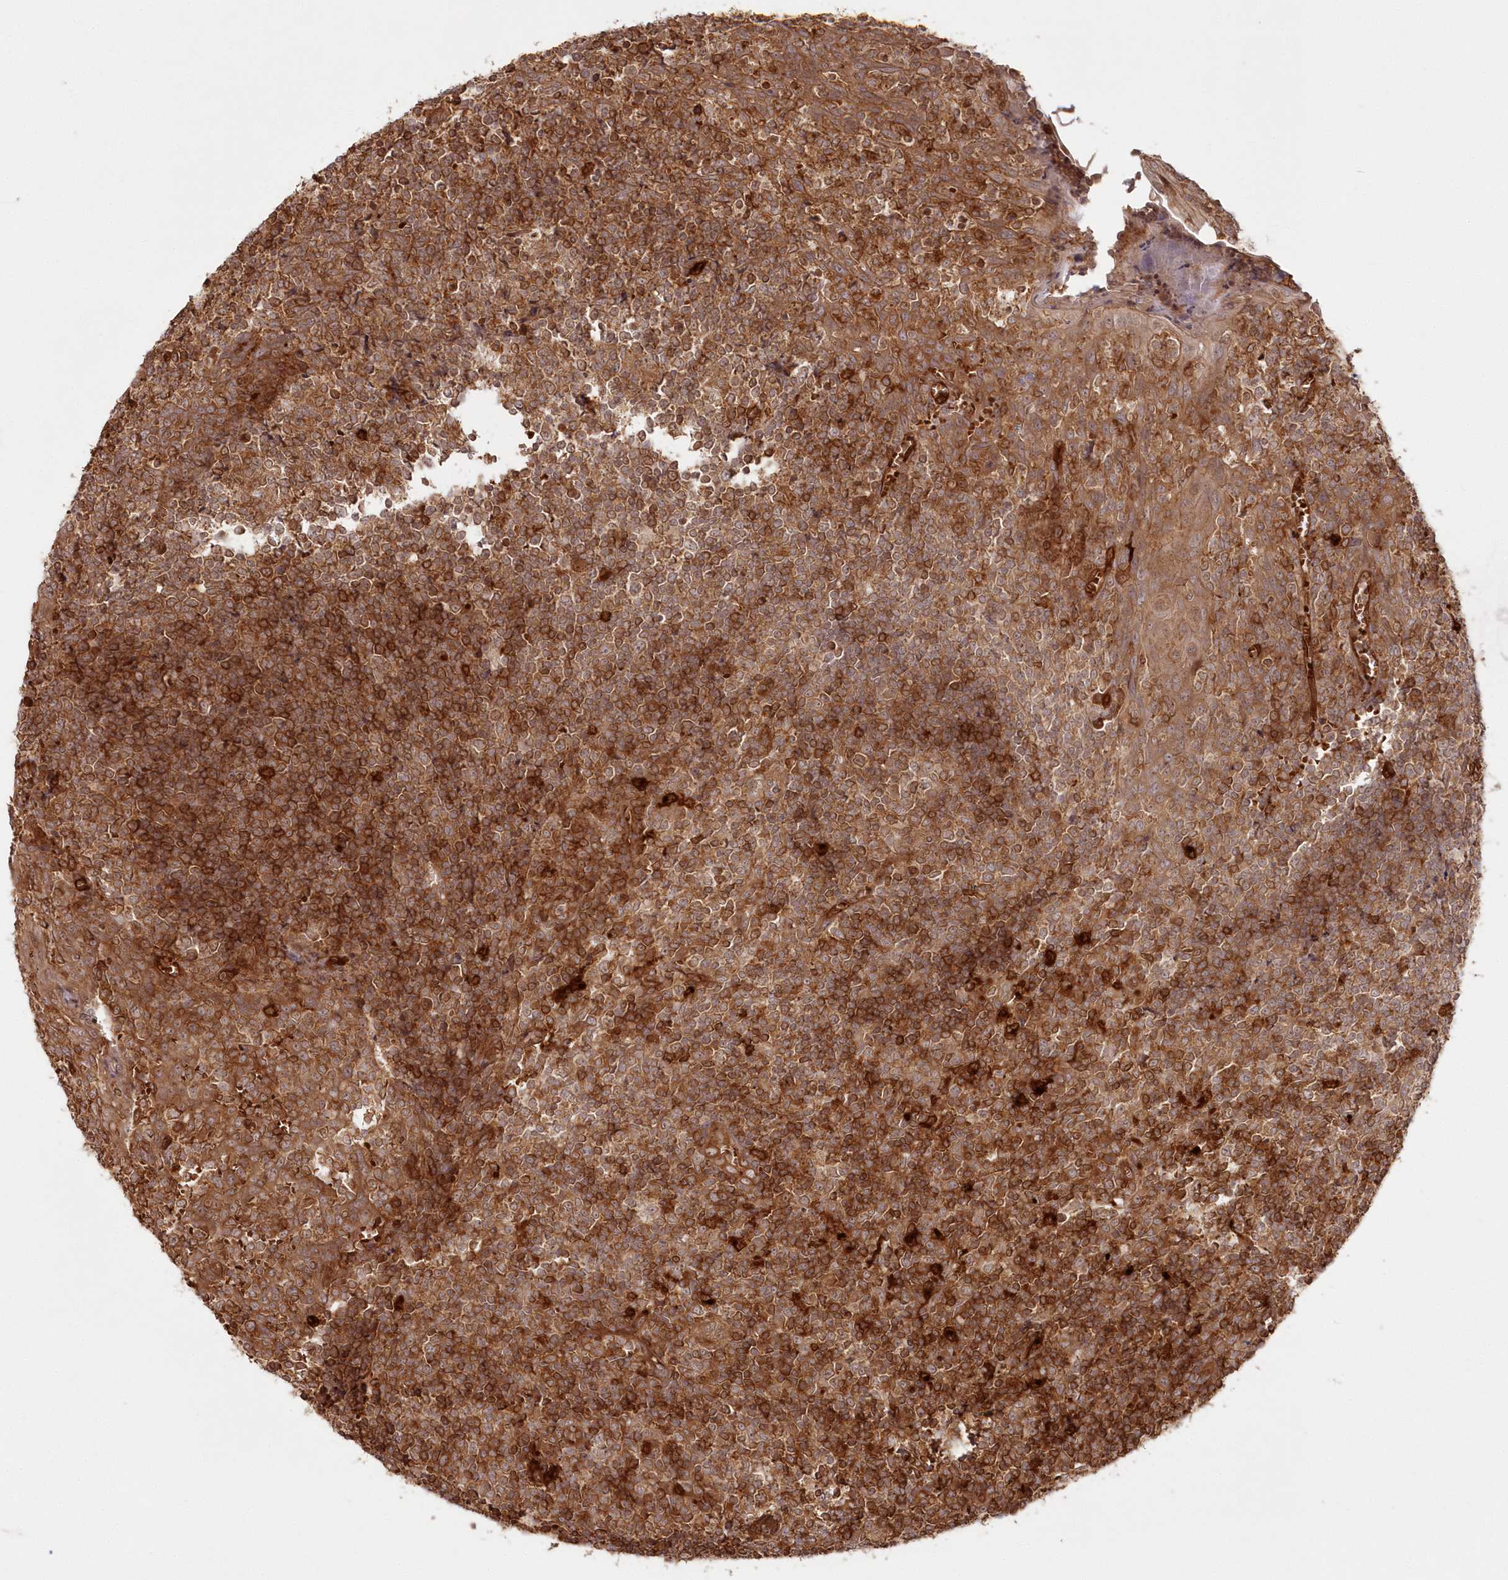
{"staining": {"intensity": "moderate", "quantity": ">75%", "location": "cytoplasmic/membranous"}, "tissue": "tonsil", "cell_type": "Germinal center cells", "image_type": "normal", "snomed": [{"axis": "morphology", "description": "Normal tissue, NOS"}, {"axis": "topography", "description": "Tonsil"}], "caption": "This photomicrograph shows immunohistochemistry (IHC) staining of normal tonsil, with medium moderate cytoplasmic/membranous expression in about >75% of germinal center cells.", "gene": "RGCC", "patient": {"sex": "female", "age": 19}}